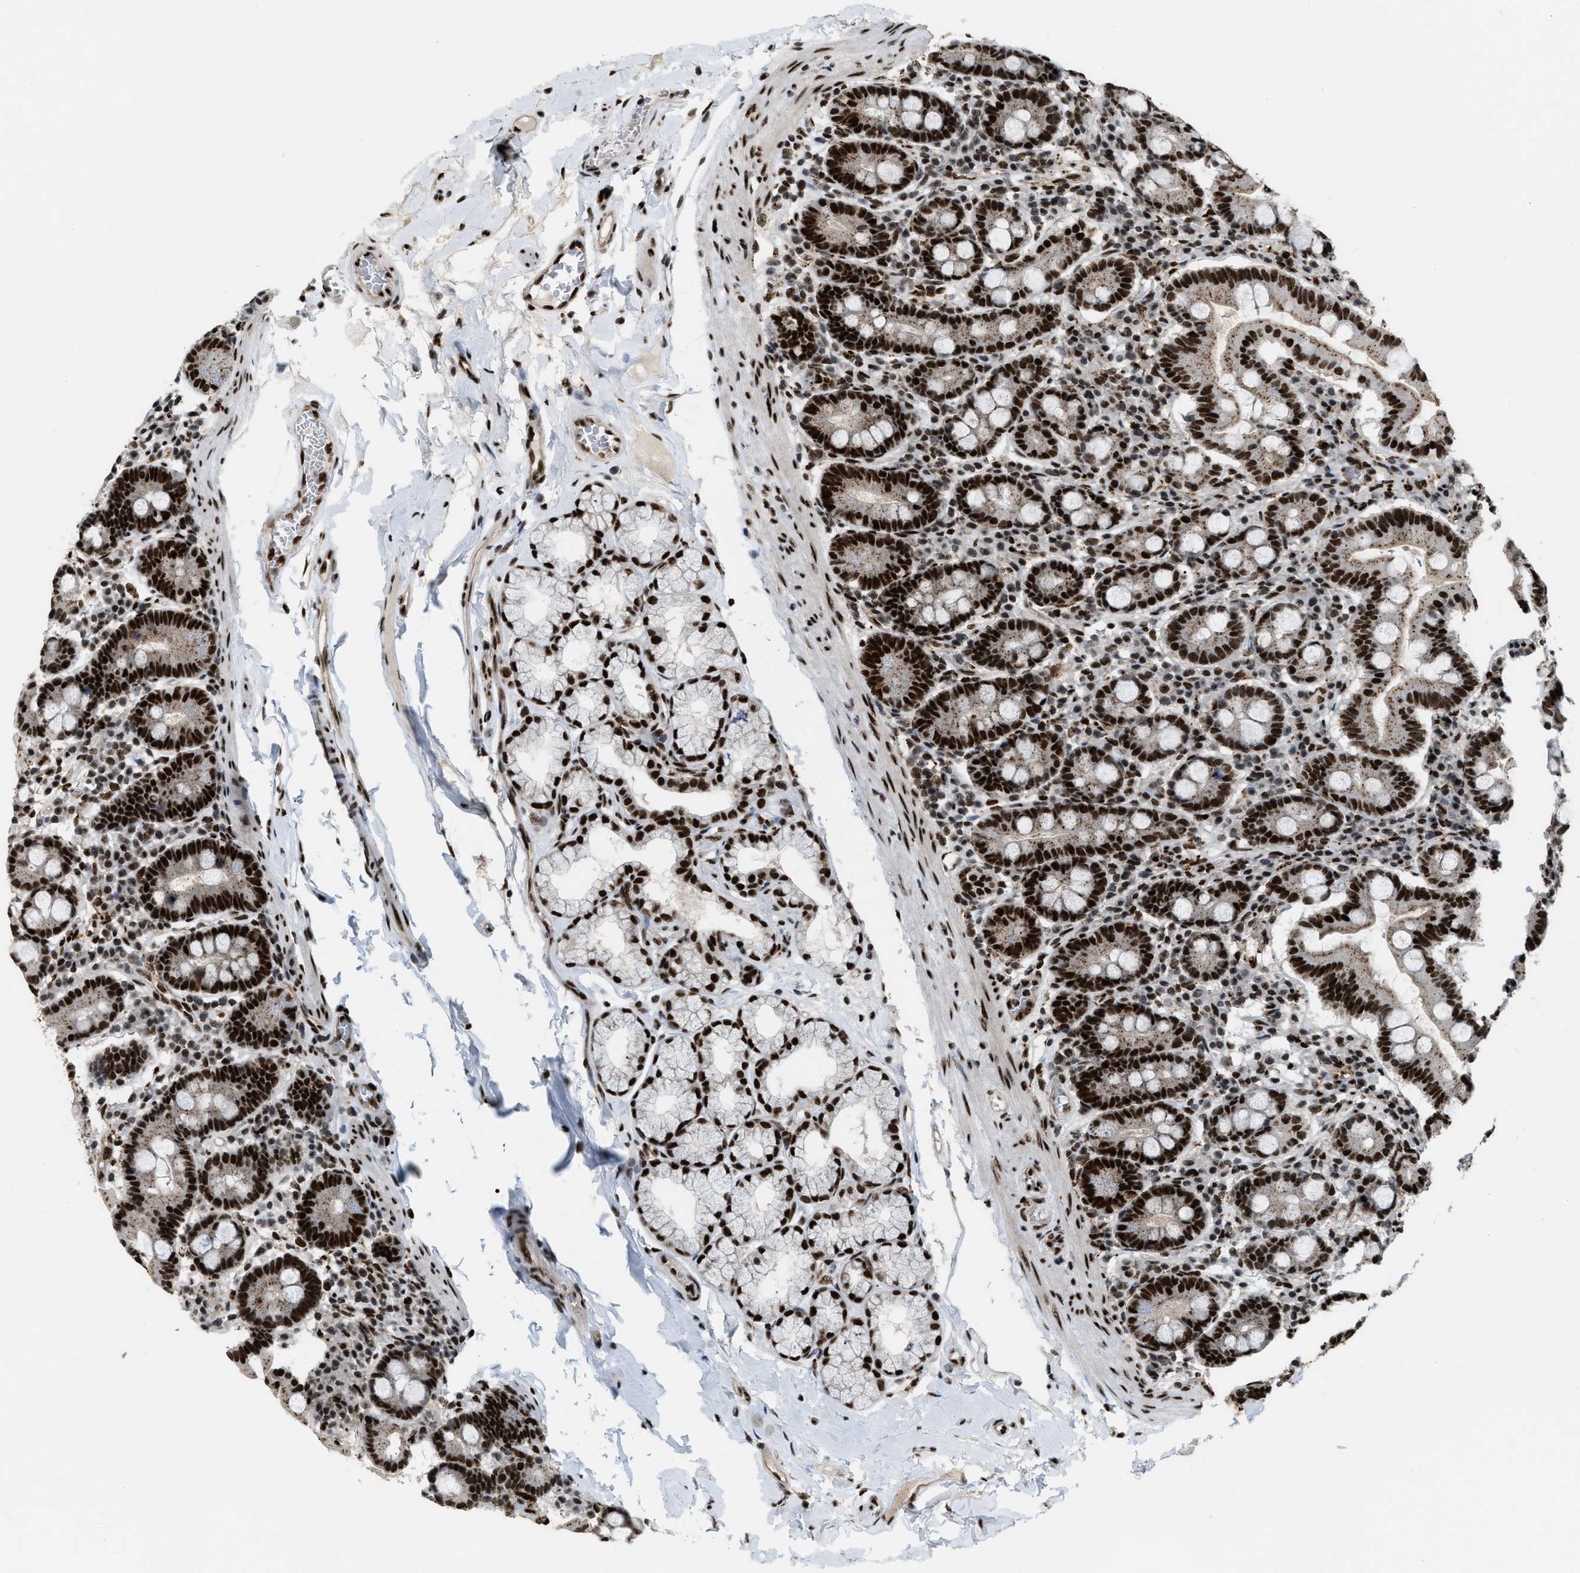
{"staining": {"intensity": "strong", "quantity": ">75%", "location": "cytoplasmic/membranous,nuclear"}, "tissue": "duodenum", "cell_type": "Glandular cells", "image_type": "normal", "snomed": [{"axis": "morphology", "description": "Normal tissue, NOS"}, {"axis": "topography", "description": "Duodenum"}], "caption": "Immunohistochemistry (IHC) photomicrograph of unremarkable duodenum: duodenum stained using immunohistochemistry shows high levels of strong protein expression localized specifically in the cytoplasmic/membranous,nuclear of glandular cells, appearing as a cytoplasmic/membranous,nuclear brown color.", "gene": "NUMA1", "patient": {"sex": "male", "age": 50}}